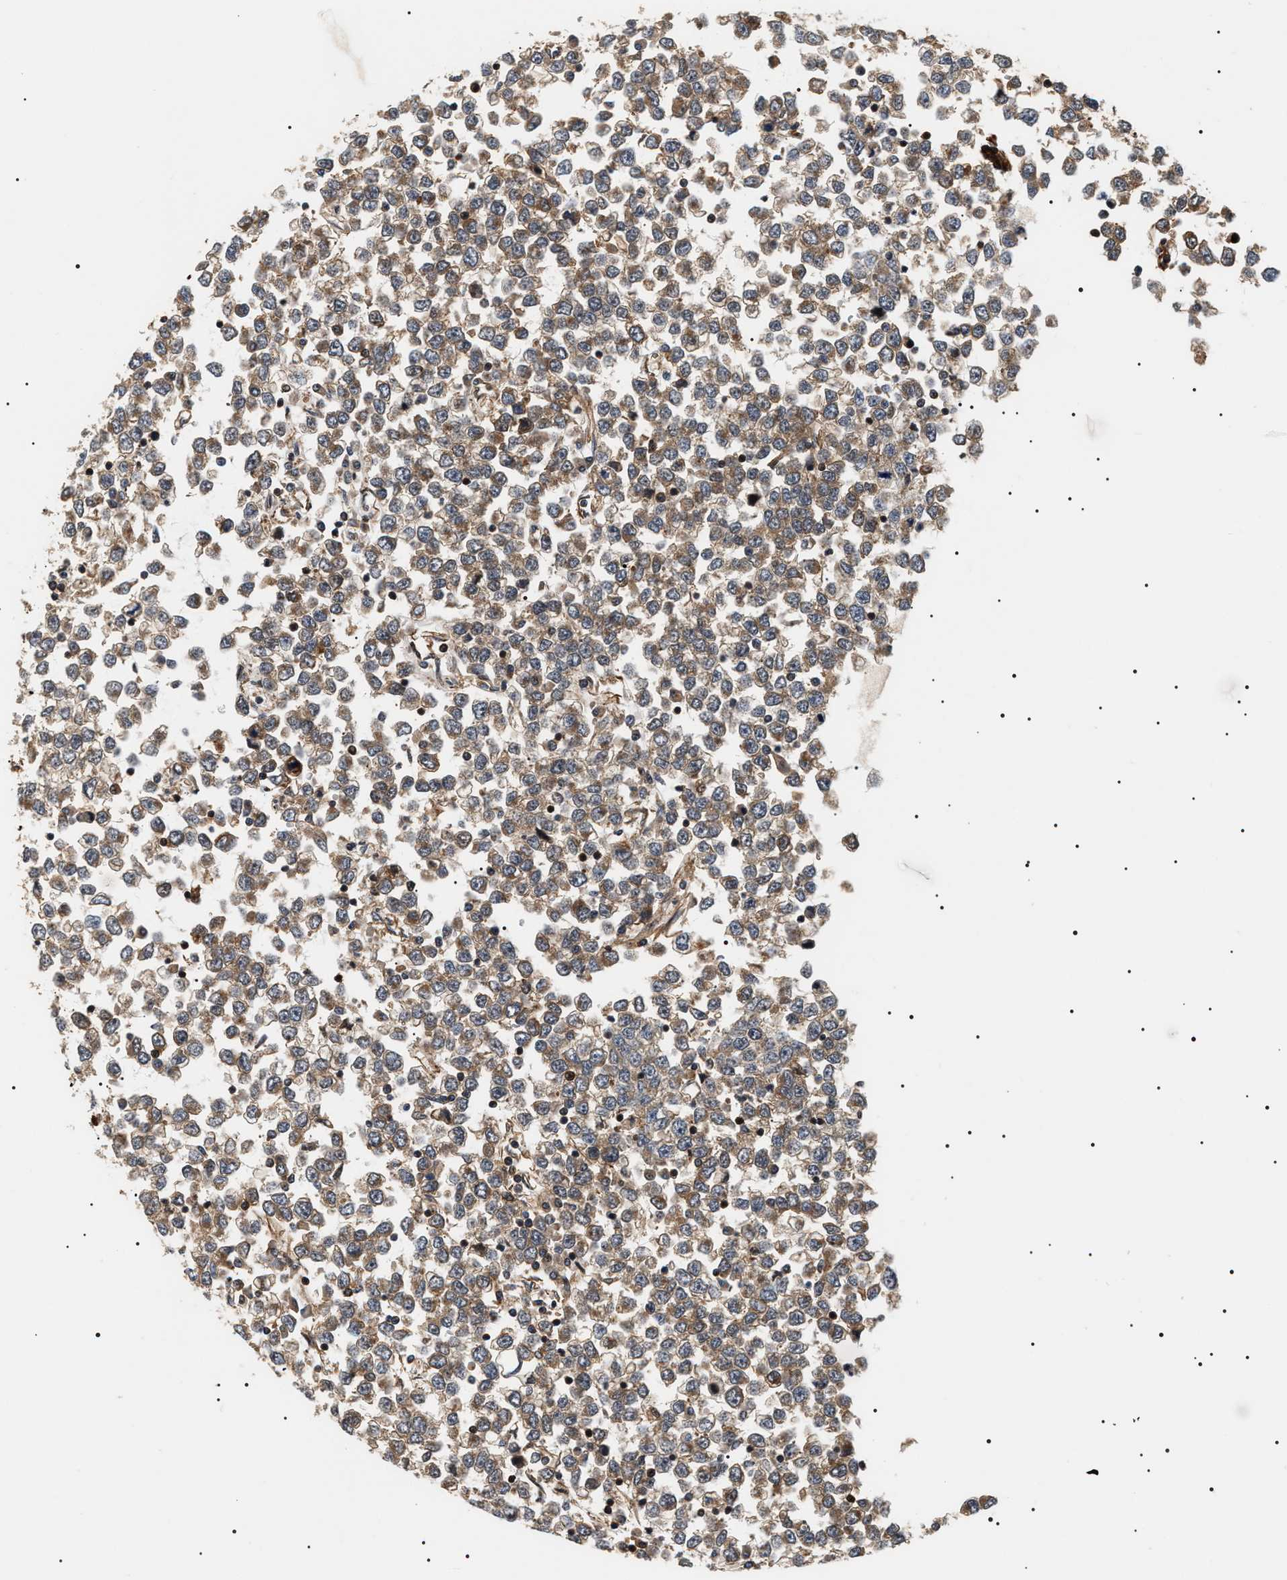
{"staining": {"intensity": "weak", "quantity": ">75%", "location": "cytoplasmic/membranous"}, "tissue": "testis cancer", "cell_type": "Tumor cells", "image_type": "cancer", "snomed": [{"axis": "morphology", "description": "Seminoma, NOS"}, {"axis": "topography", "description": "Testis"}], "caption": "Testis cancer stained with a brown dye reveals weak cytoplasmic/membranous positive staining in about >75% of tumor cells.", "gene": "SH3GLB2", "patient": {"sex": "male", "age": 65}}